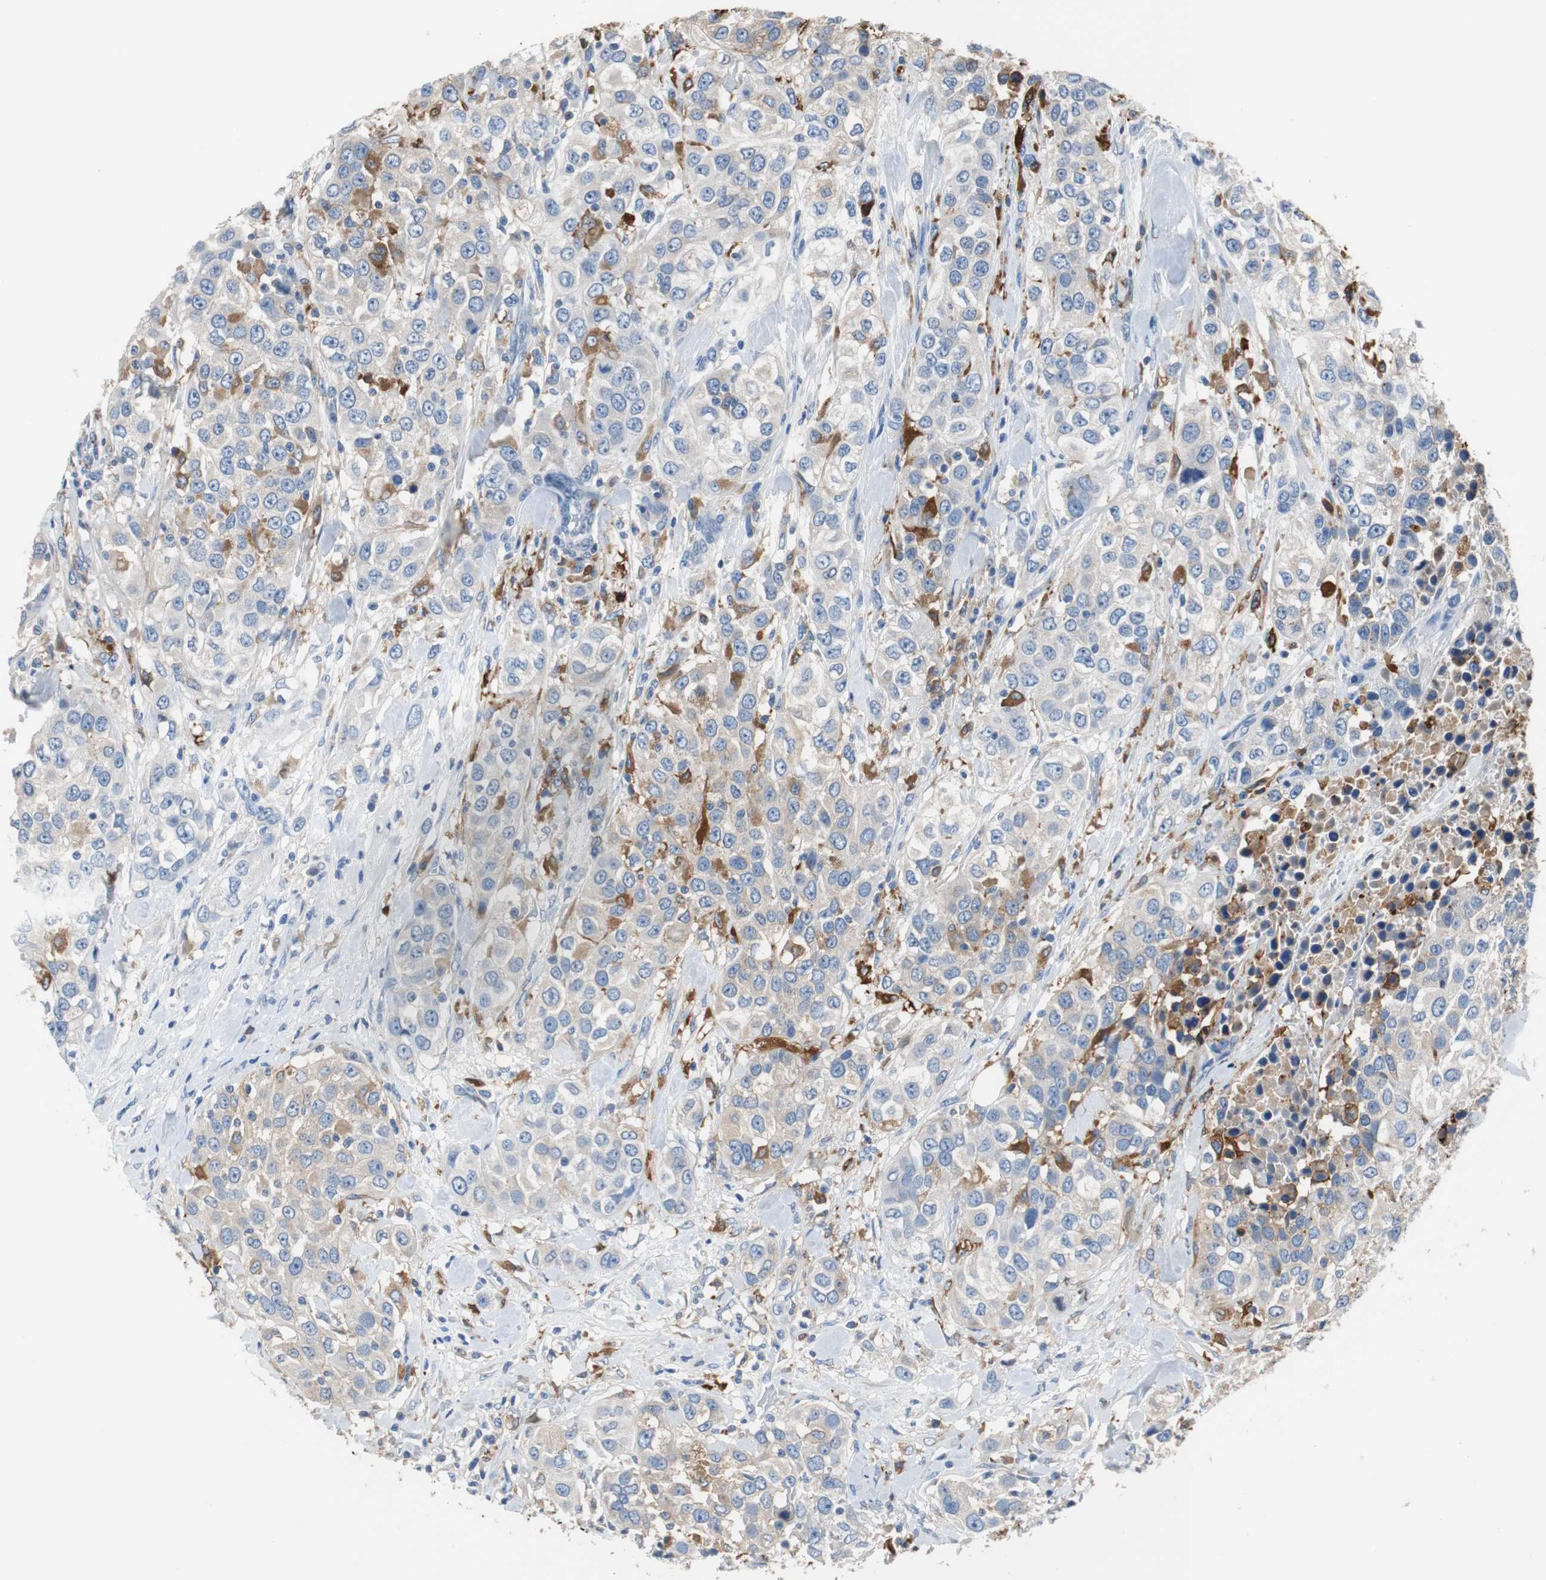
{"staining": {"intensity": "moderate", "quantity": "<25%", "location": "cytoplasmic/membranous"}, "tissue": "urothelial cancer", "cell_type": "Tumor cells", "image_type": "cancer", "snomed": [{"axis": "morphology", "description": "Urothelial carcinoma, High grade"}, {"axis": "topography", "description": "Urinary bladder"}], "caption": "Brown immunohistochemical staining in human high-grade urothelial carcinoma displays moderate cytoplasmic/membranous expression in approximately <25% of tumor cells. Nuclei are stained in blue.", "gene": "PI15", "patient": {"sex": "female", "age": 80}}